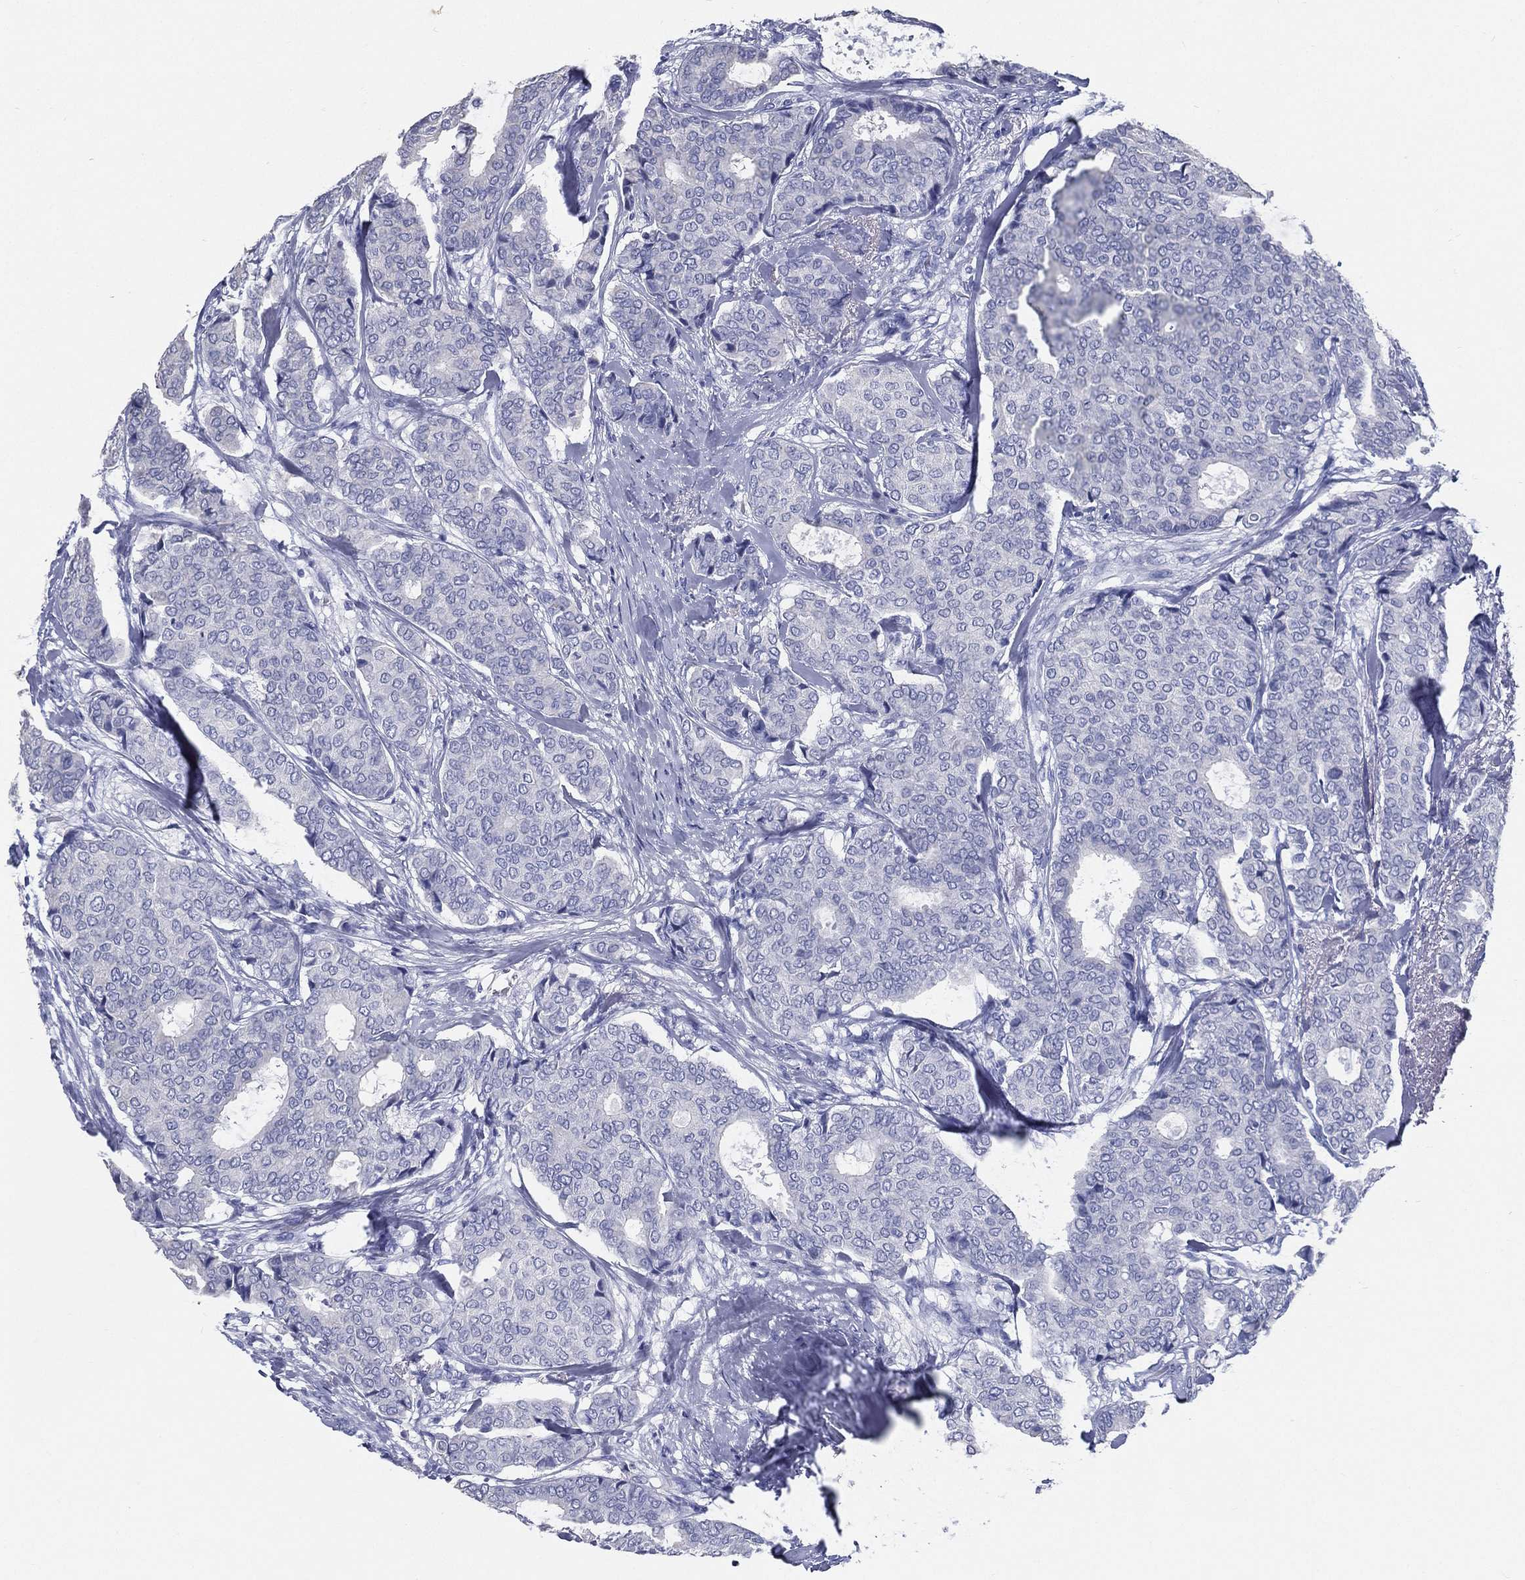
{"staining": {"intensity": "negative", "quantity": "none", "location": "none"}, "tissue": "breast cancer", "cell_type": "Tumor cells", "image_type": "cancer", "snomed": [{"axis": "morphology", "description": "Duct carcinoma"}, {"axis": "topography", "description": "Breast"}], "caption": "IHC image of neoplastic tissue: infiltrating ductal carcinoma (breast) stained with DAB displays no significant protein staining in tumor cells.", "gene": "RSPH4A", "patient": {"sex": "female", "age": 75}}